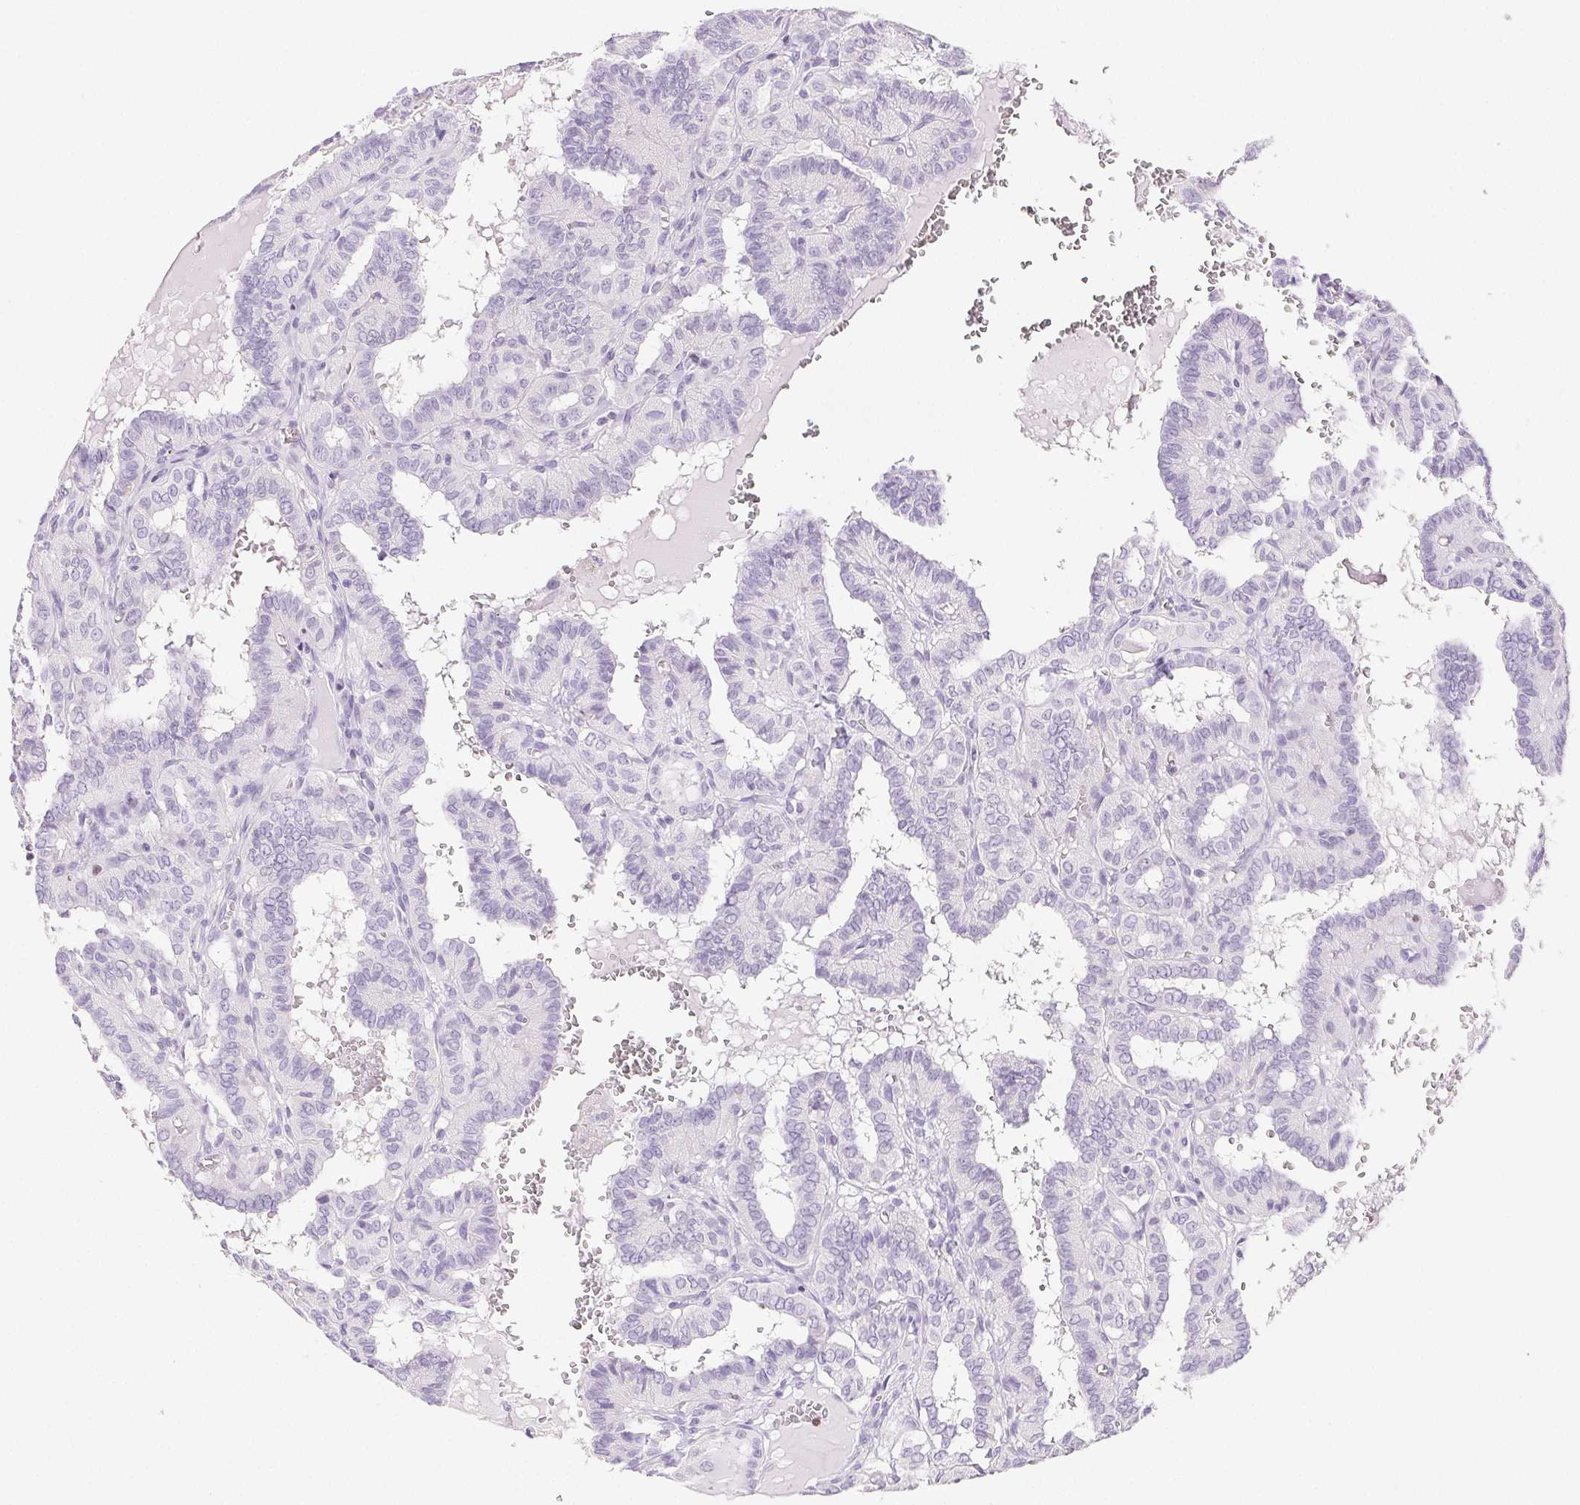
{"staining": {"intensity": "negative", "quantity": "none", "location": "none"}, "tissue": "thyroid cancer", "cell_type": "Tumor cells", "image_type": "cancer", "snomed": [{"axis": "morphology", "description": "Papillary adenocarcinoma, NOS"}, {"axis": "topography", "description": "Thyroid gland"}], "caption": "This photomicrograph is of thyroid cancer (papillary adenocarcinoma) stained with IHC to label a protein in brown with the nuclei are counter-stained blue. There is no expression in tumor cells. The staining is performed using DAB (3,3'-diaminobenzidine) brown chromogen with nuclei counter-stained in using hematoxylin.", "gene": "BEND2", "patient": {"sex": "female", "age": 21}}